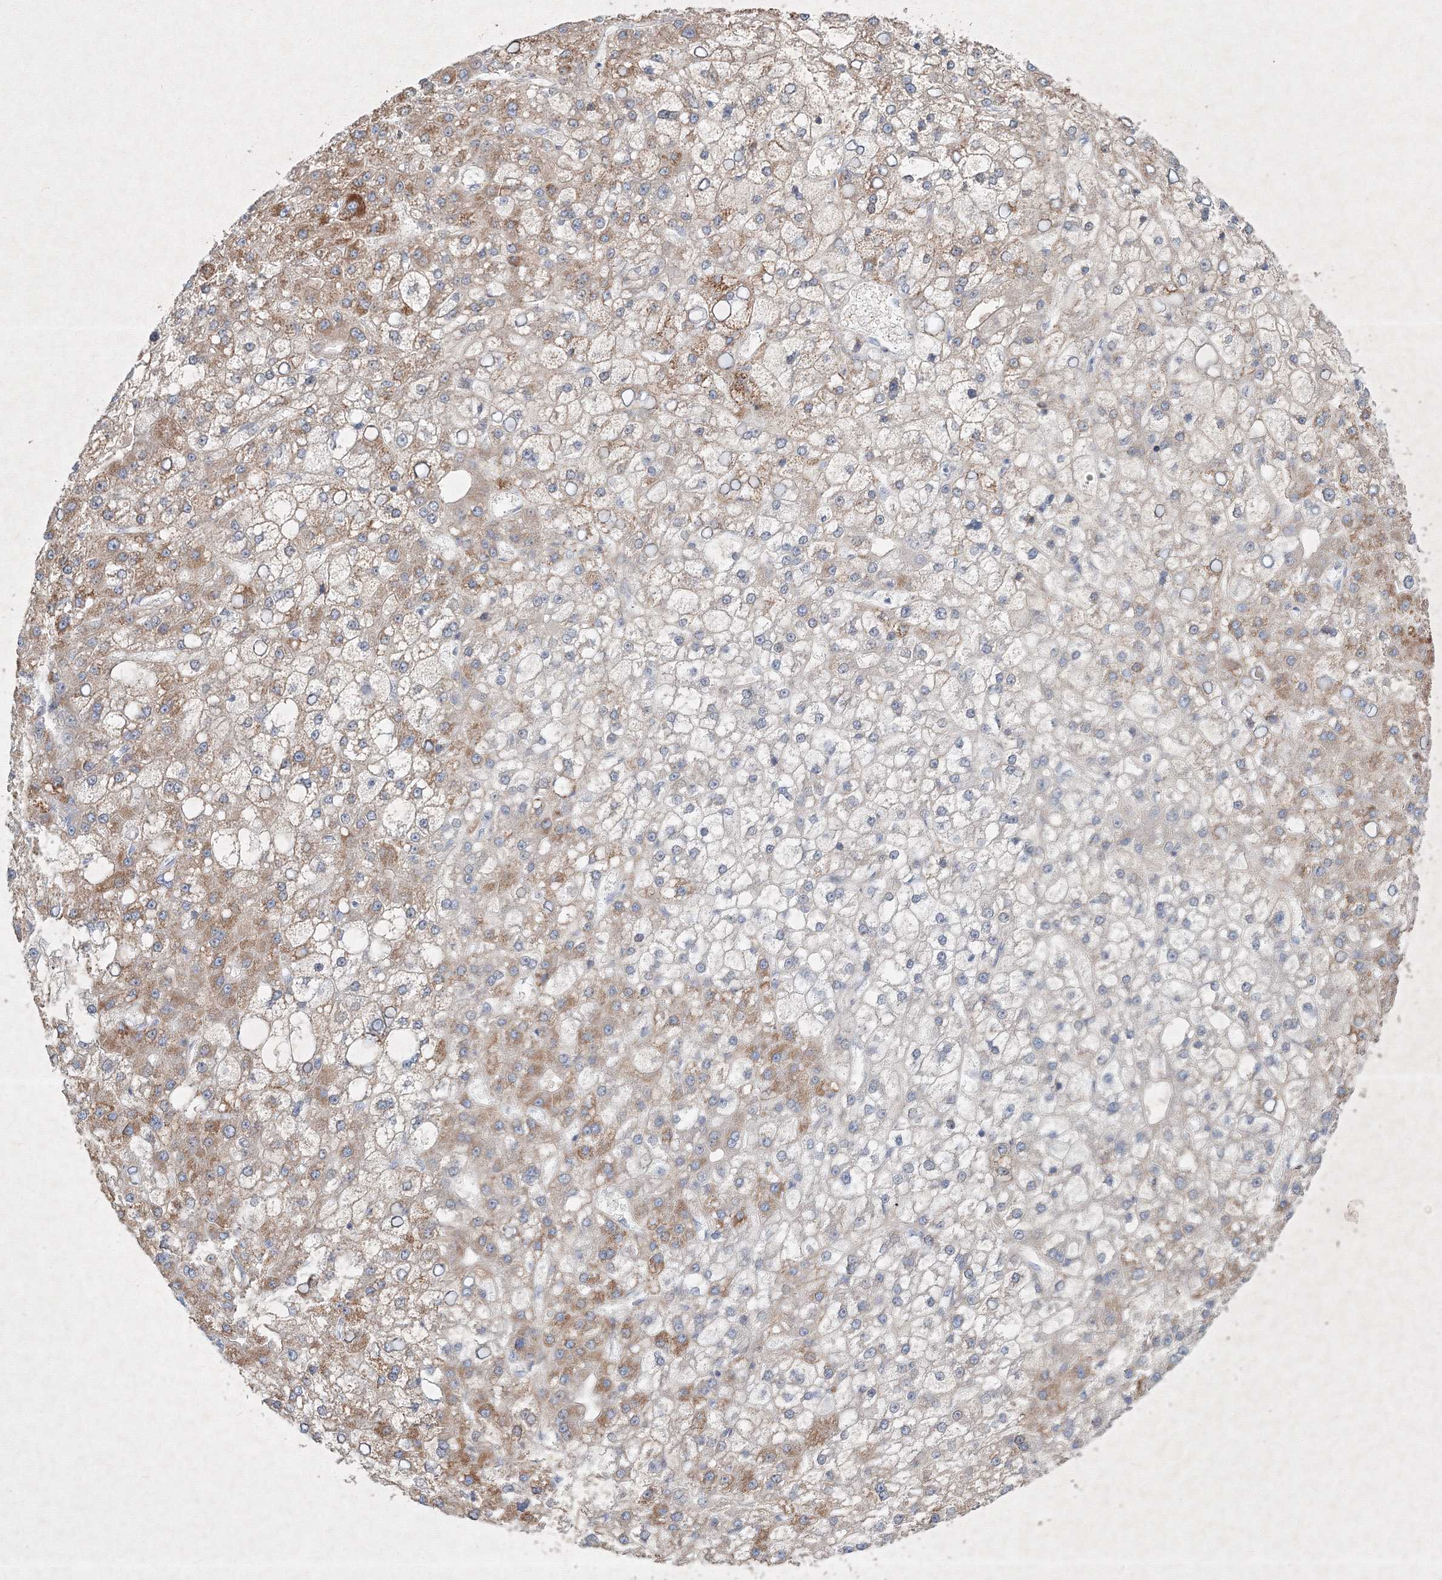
{"staining": {"intensity": "moderate", "quantity": "25%-75%", "location": "cytoplasmic/membranous"}, "tissue": "liver cancer", "cell_type": "Tumor cells", "image_type": "cancer", "snomed": [{"axis": "morphology", "description": "Carcinoma, Hepatocellular, NOS"}, {"axis": "topography", "description": "Liver"}], "caption": "Human liver cancer (hepatocellular carcinoma) stained with a protein marker reveals moderate staining in tumor cells.", "gene": "CXXC4", "patient": {"sex": "male", "age": 67}}